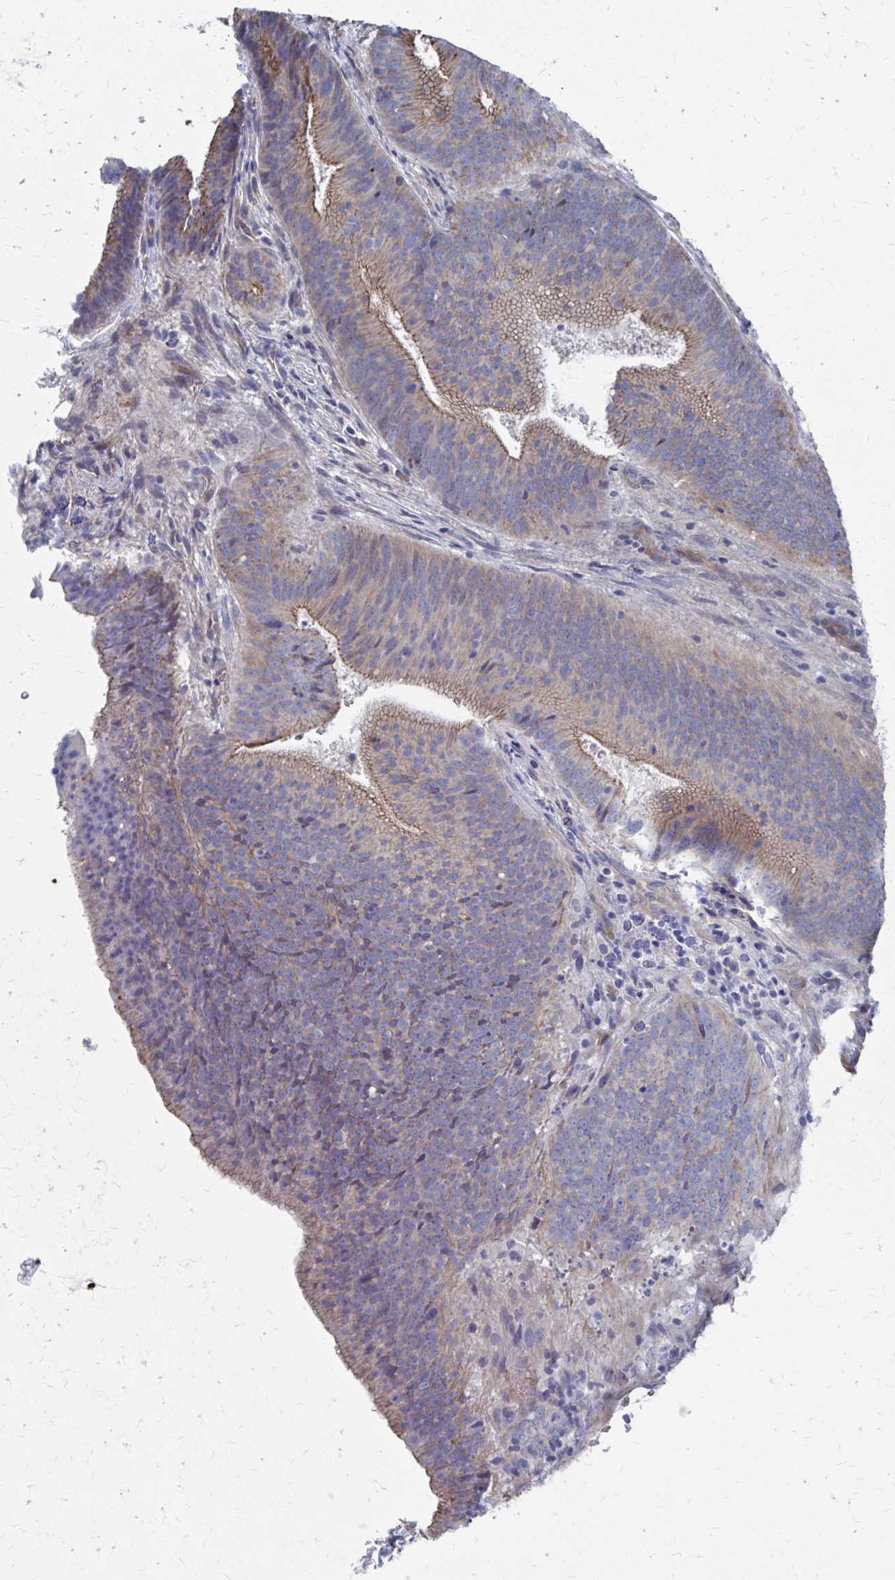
{"staining": {"intensity": "moderate", "quantity": "<25%", "location": "cytoplasmic/membranous"}, "tissue": "colorectal cancer", "cell_type": "Tumor cells", "image_type": "cancer", "snomed": [{"axis": "morphology", "description": "Adenocarcinoma, NOS"}, {"axis": "topography", "description": "Colon"}], "caption": "Immunohistochemistry (IHC) of colorectal cancer demonstrates low levels of moderate cytoplasmic/membranous expression in approximately <25% of tumor cells.", "gene": "PLEKHG7", "patient": {"sex": "female", "age": 43}}